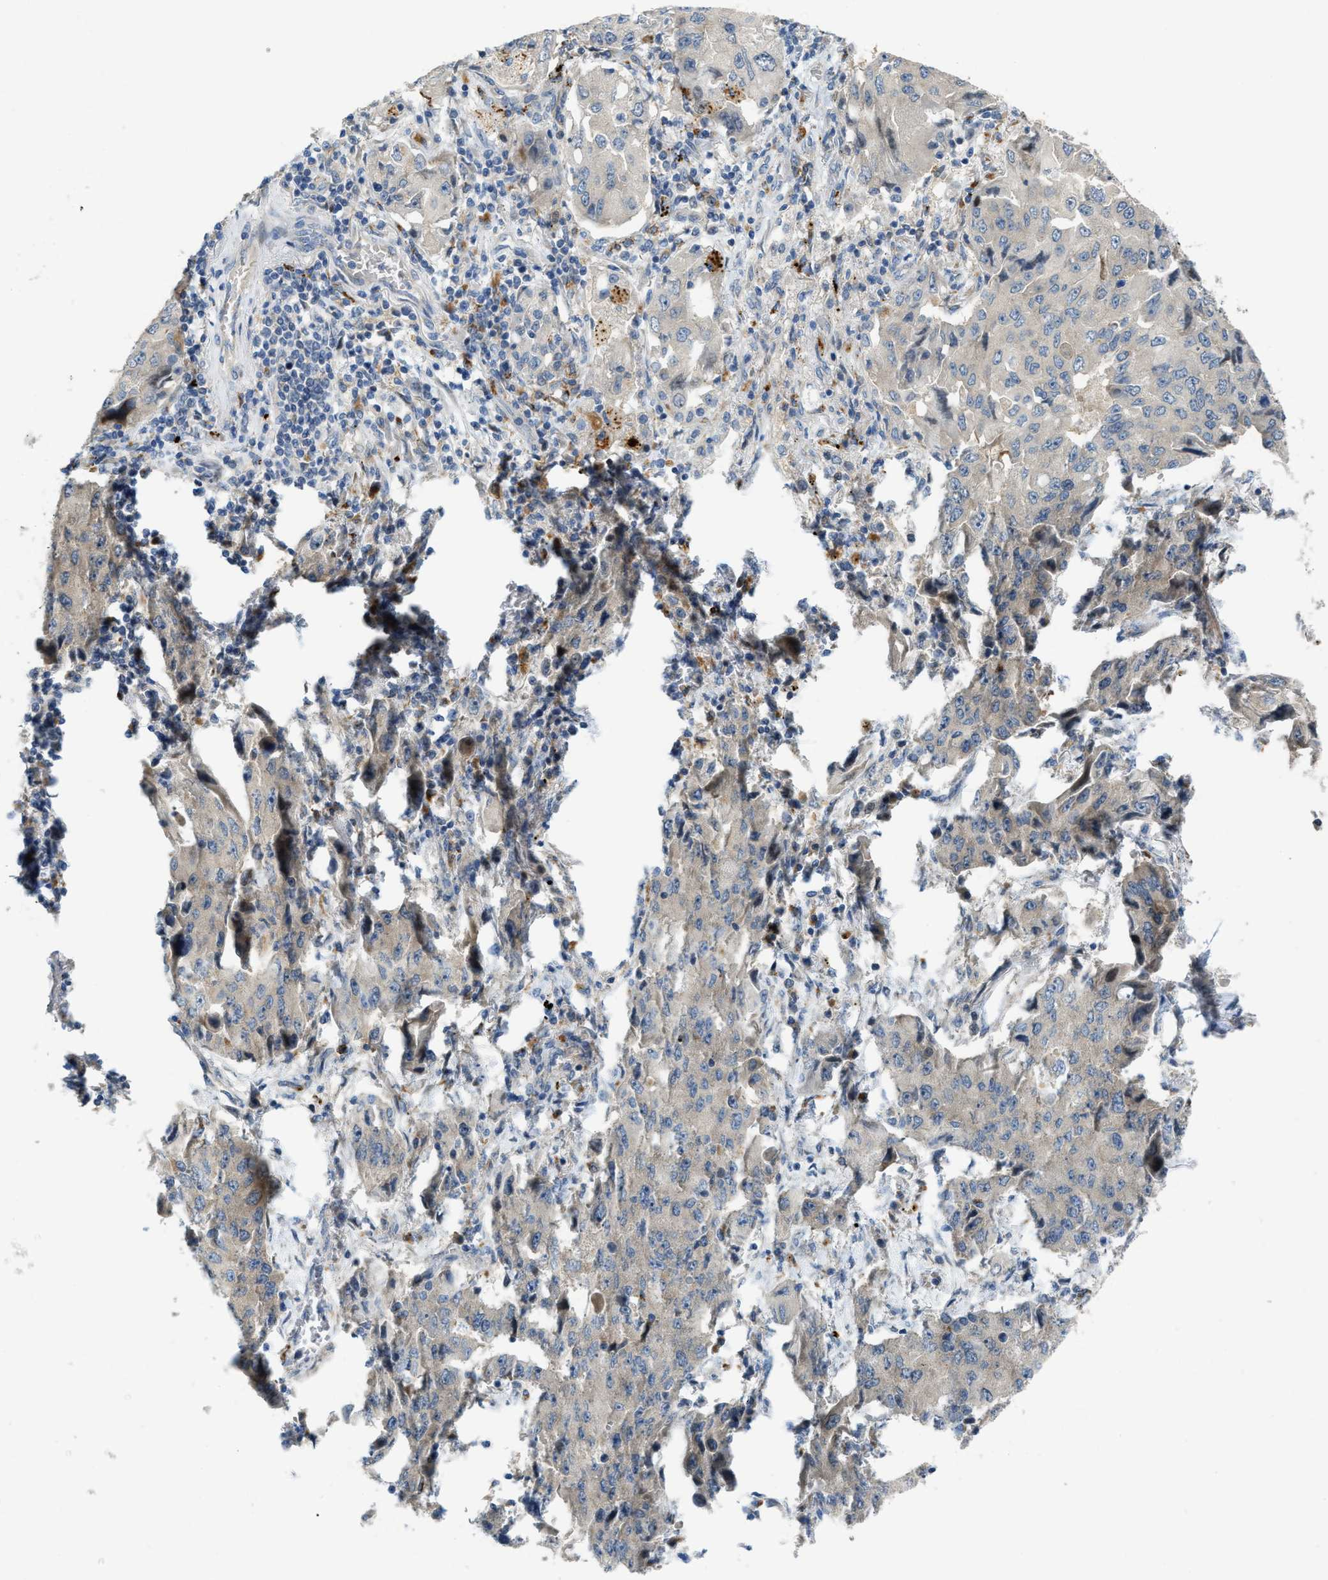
{"staining": {"intensity": "negative", "quantity": "none", "location": "none"}, "tissue": "lung cancer", "cell_type": "Tumor cells", "image_type": "cancer", "snomed": [{"axis": "morphology", "description": "Adenocarcinoma, NOS"}, {"axis": "topography", "description": "Lung"}], "caption": "Immunohistochemistry photomicrograph of adenocarcinoma (lung) stained for a protein (brown), which displays no positivity in tumor cells.", "gene": "KLHDC10", "patient": {"sex": "female", "age": 65}}